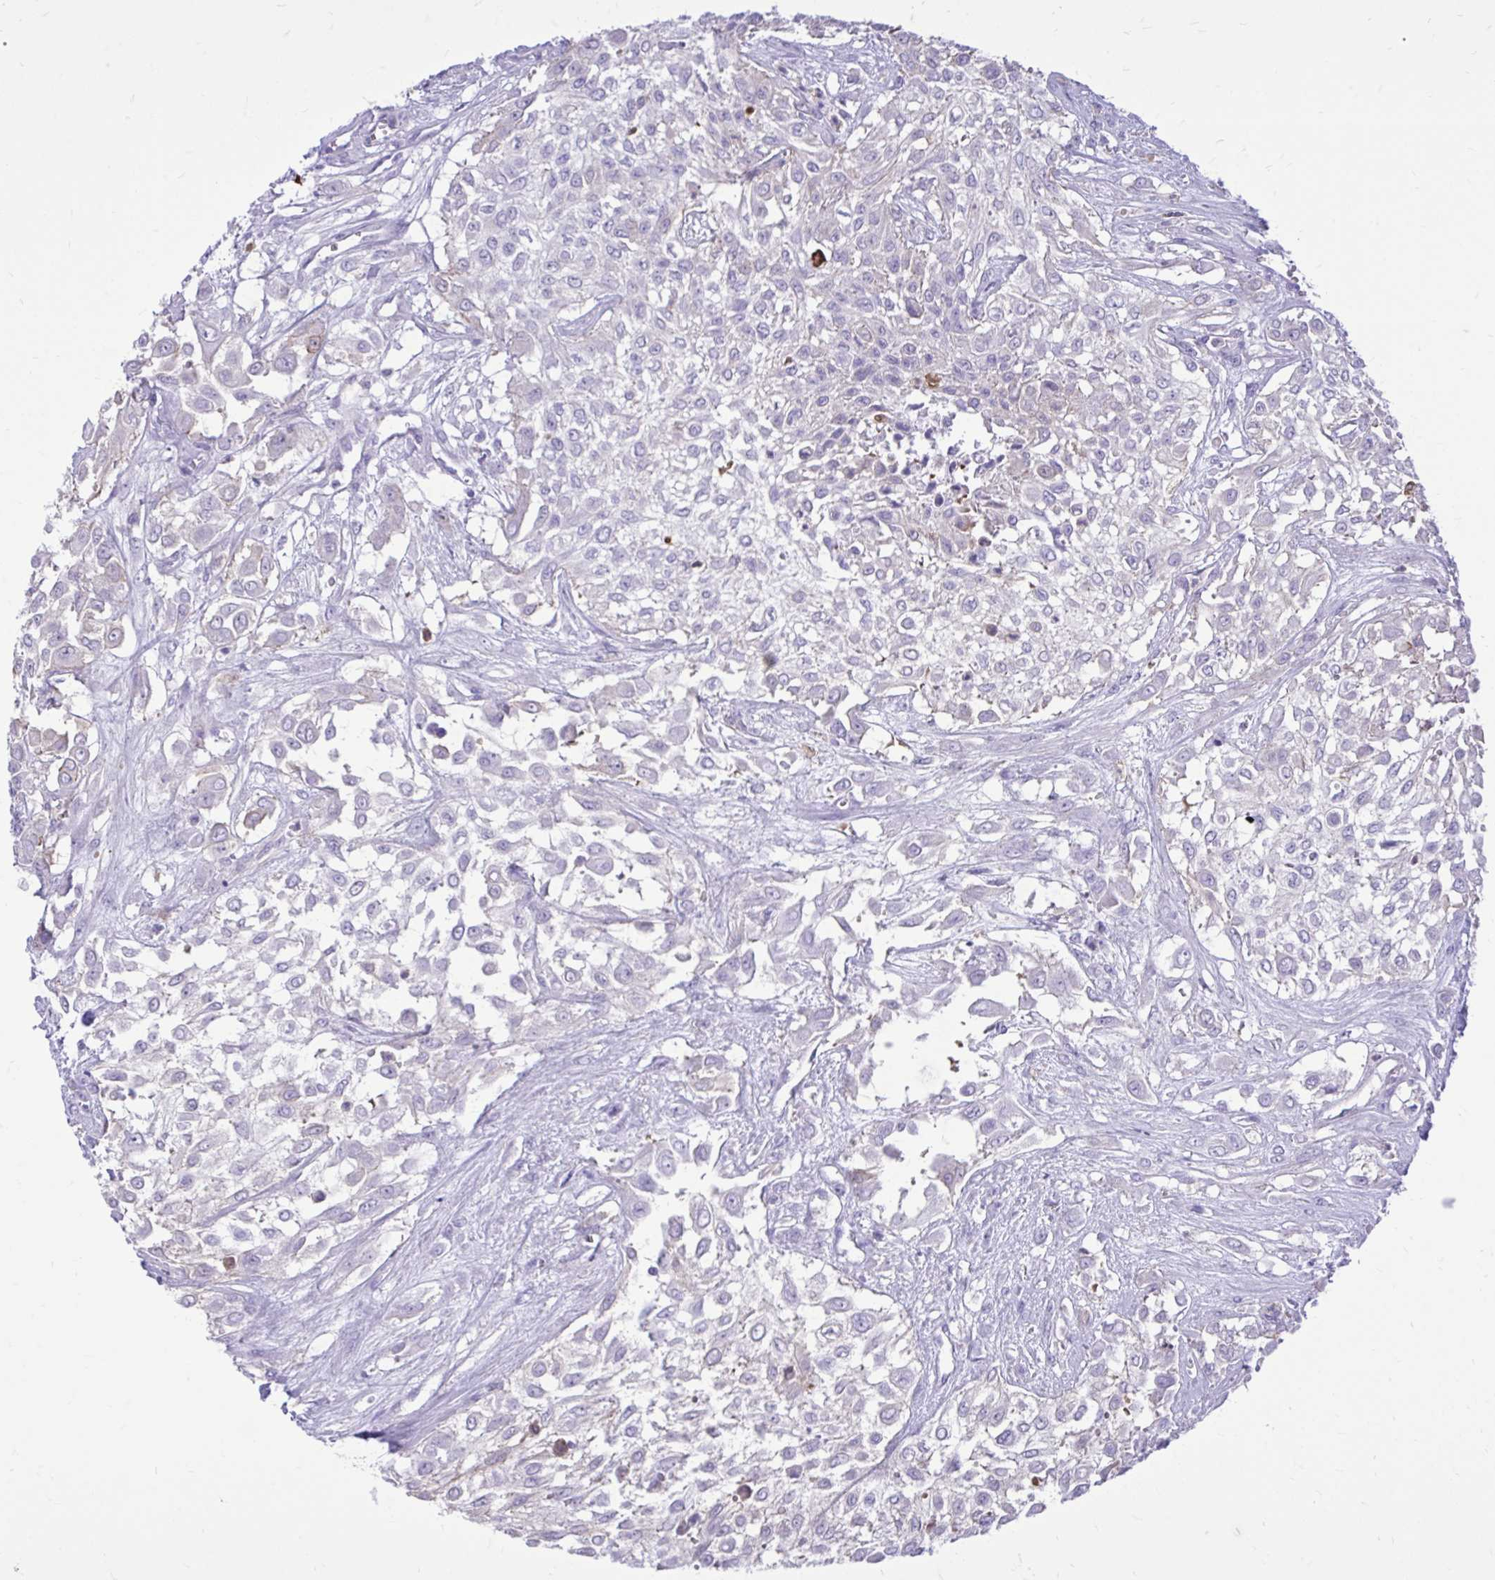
{"staining": {"intensity": "negative", "quantity": "none", "location": "none"}, "tissue": "urothelial cancer", "cell_type": "Tumor cells", "image_type": "cancer", "snomed": [{"axis": "morphology", "description": "Urothelial carcinoma, High grade"}, {"axis": "topography", "description": "Urinary bladder"}], "caption": "Immunohistochemical staining of human high-grade urothelial carcinoma displays no significant staining in tumor cells.", "gene": "TLR7", "patient": {"sex": "male", "age": 57}}